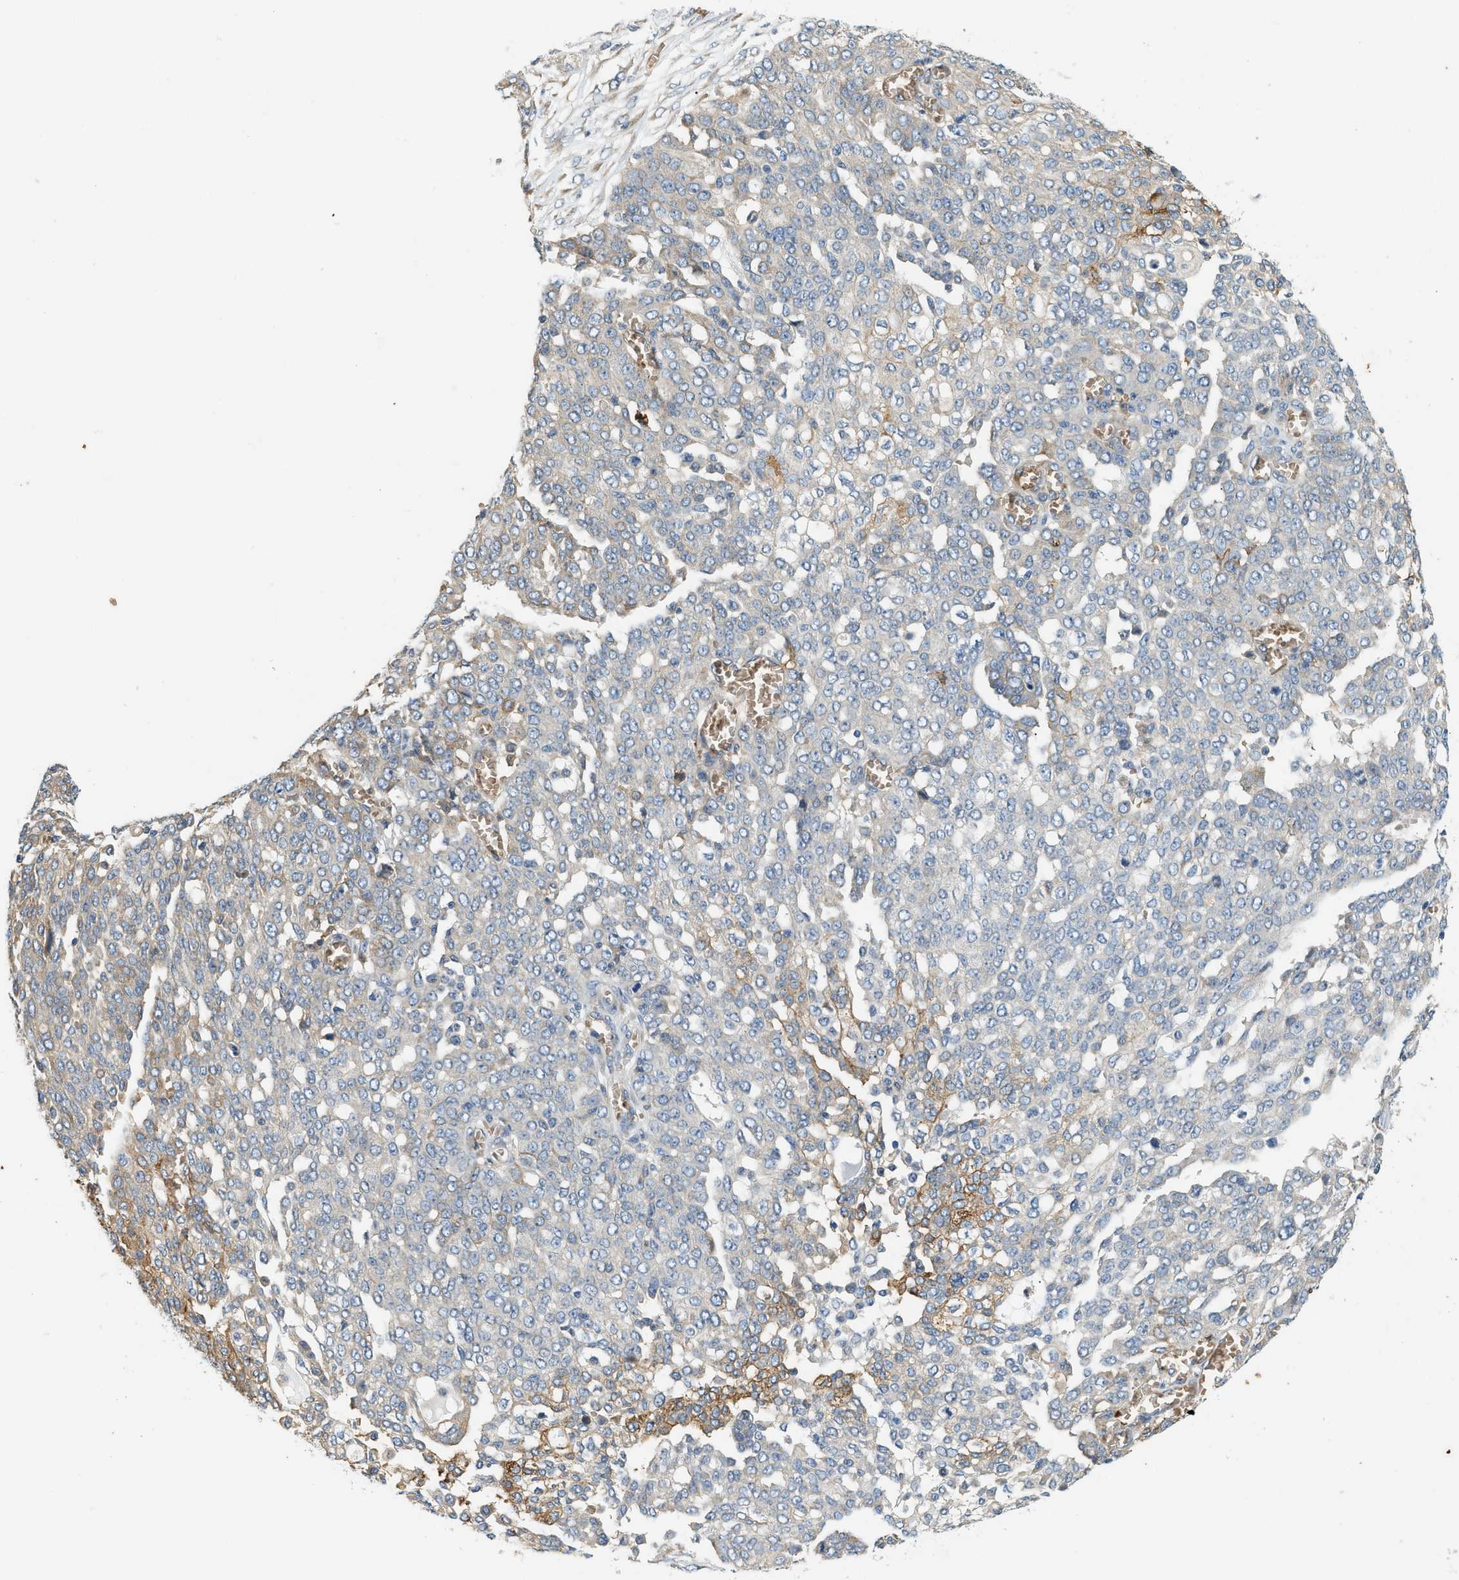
{"staining": {"intensity": "moderate", "quantity": "<25%", "location": "cytoplasmic/membranous"}, "tissue": "ovarian cancer", "cell_type": "Tumor cells", "image_type": "cancer", "snomed": [{"axis": "morphology", "description": "Cystadenocarcinoma, serous, NOS"}, {"axis": "topography", "description": "Soft tissue"}, {"axis": "topography", "description": "Ovary"}], "caption": "Tumor cells display low levels of moderate cytoplasmic/membranous positivity in about <25% of cells in ovarian cancer.", "gene": "CYTH2", "patient": {"sex": "female", "age": 57}}